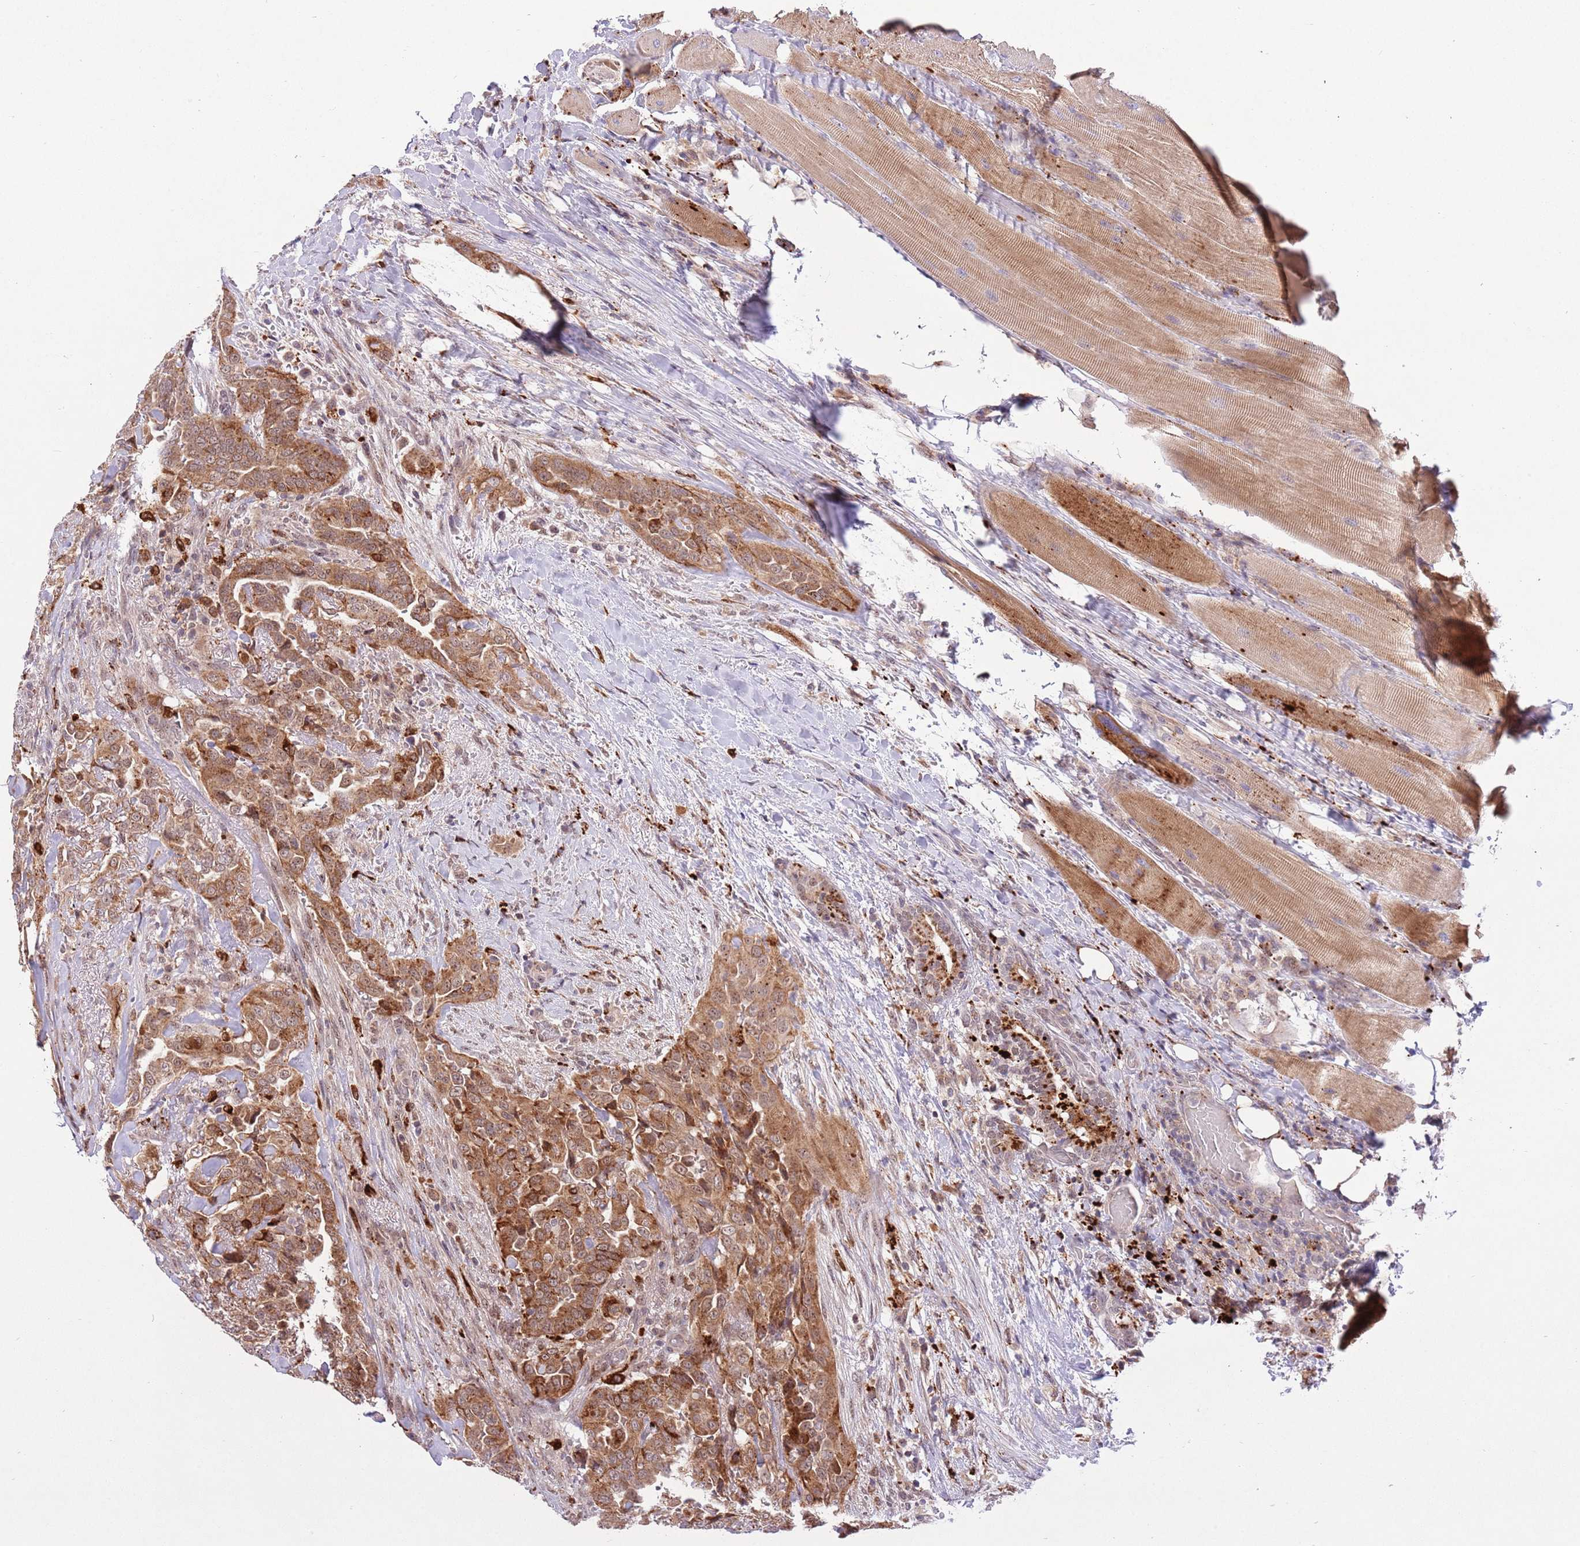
{"staining": {"intensity": "moderate", "quantity": ">75%", "location": "cytoplasmic/membranous"}, "tissue": "thyroid cancer", "cell_type": "Tumor cells", "image_type": "cancer", "snomed": [{"axis": "morphology", "description": "Papillary adenocarcinoma, NOS"}, {"axis": "topography", "description": "Thyroid gland"}], "caption": "Brown immunohistochemical staining in thyroid cancer demonstrates moderate cytoplasmic/membranous positivity in about >75% of tumor cells.", "gene": "TRIM27", "patient": {"sex": "male", "age": 61}}